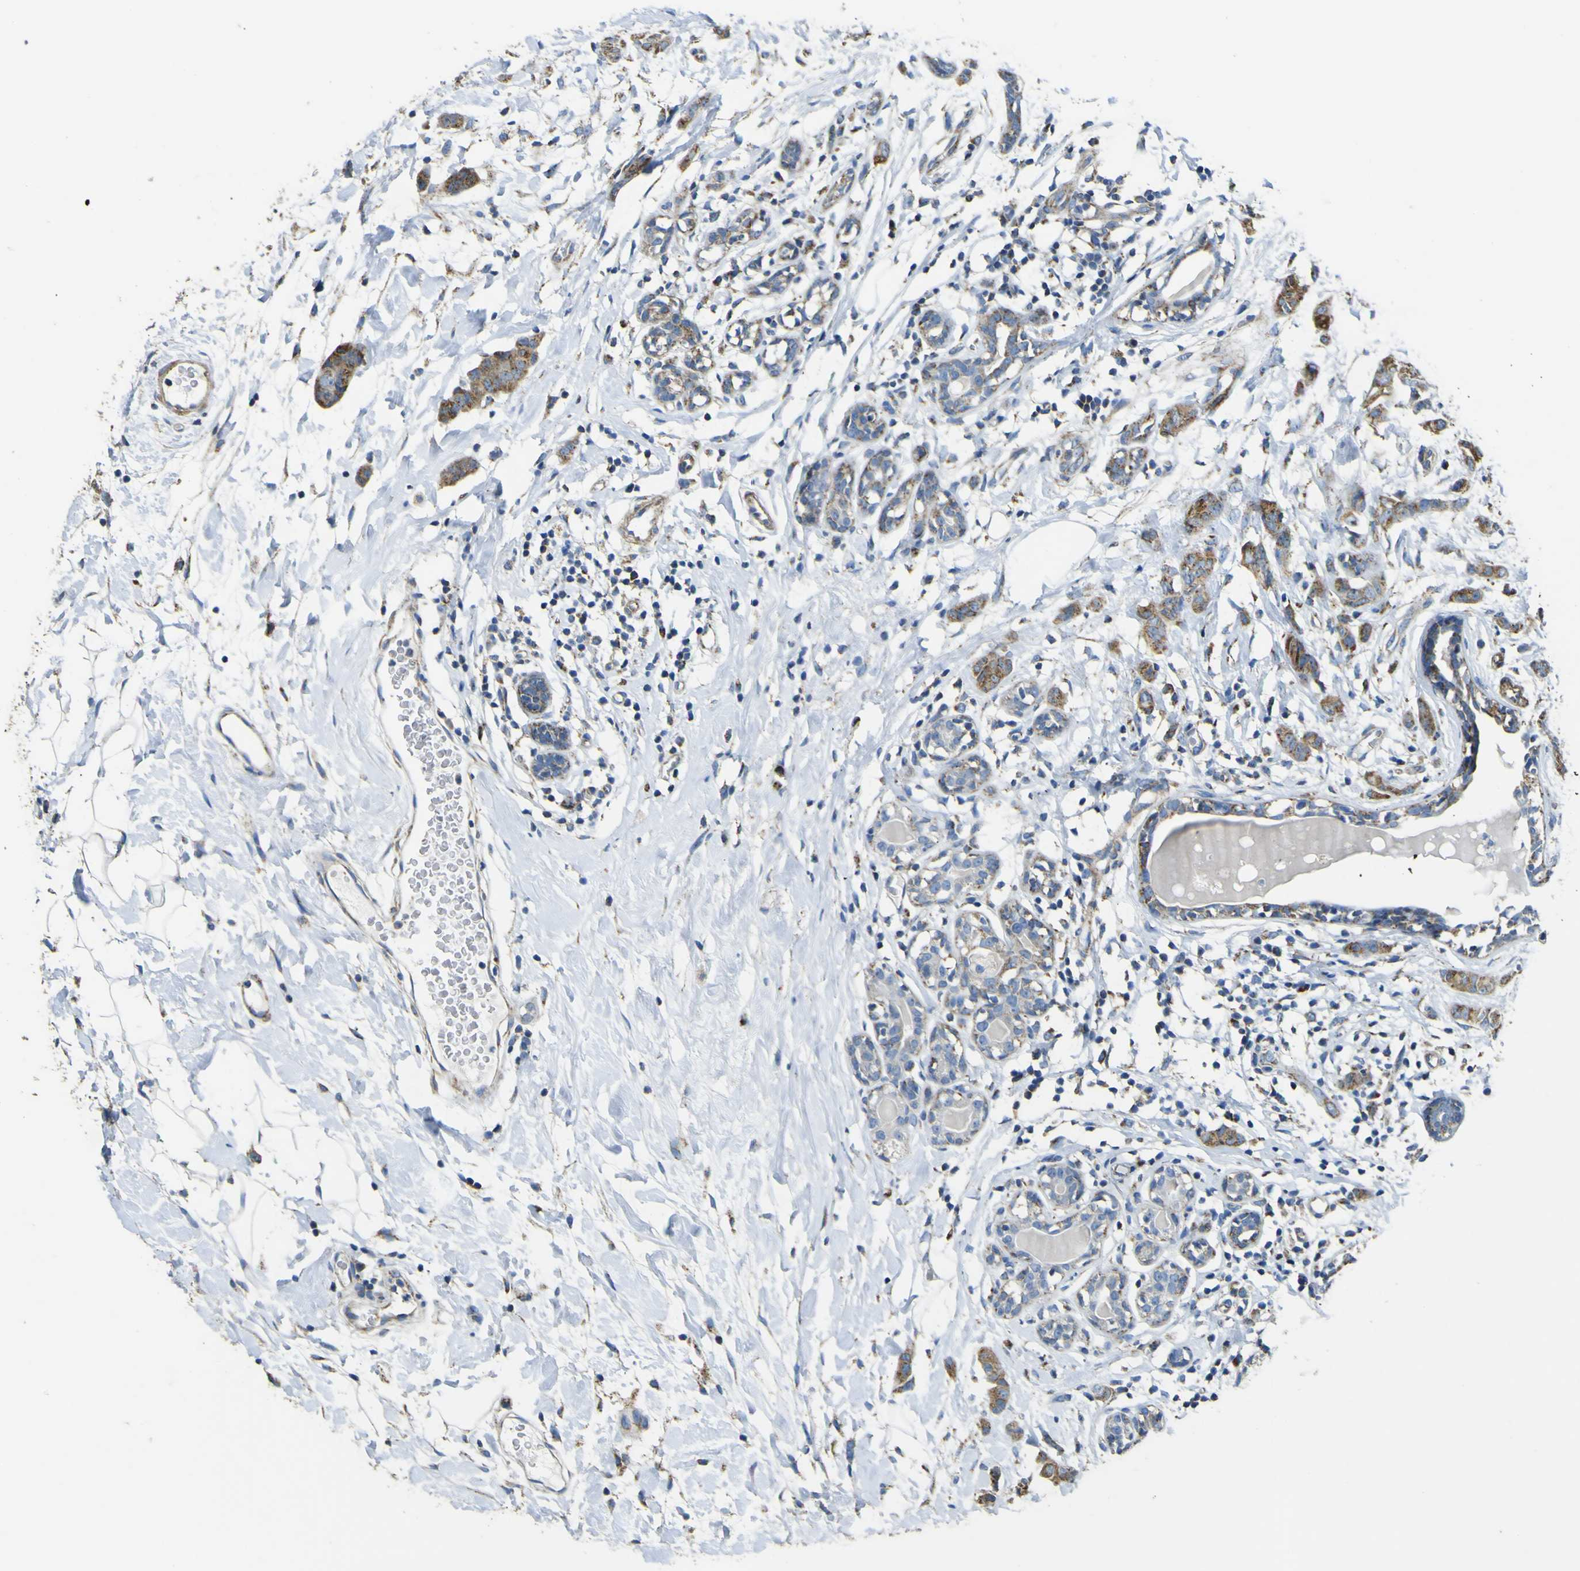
{"staining": {"intensity": "moderate", "quantity": ">75%", "location": "cytoplasmic/membranous"}, "tissue": "breast cancer", "cell_type": "Tumor cells", "image_type": "cancer", "snomed": [{"axis": "morphology", "description": "Normal tissue, NOS"}, {"axis": "morphology", "description": "Duct carcinoma"}, {"axis": "topography", "description": "Breast"}], "caption": "Breast intraductal carcinoma was stained to show a protein in brown. There is medium levels of moderate cytoplasmic/membranous expression in about >75% of tumor cells.", "gene": "ALDH18A1", "patient": {"sex": "female", "age": 40}}